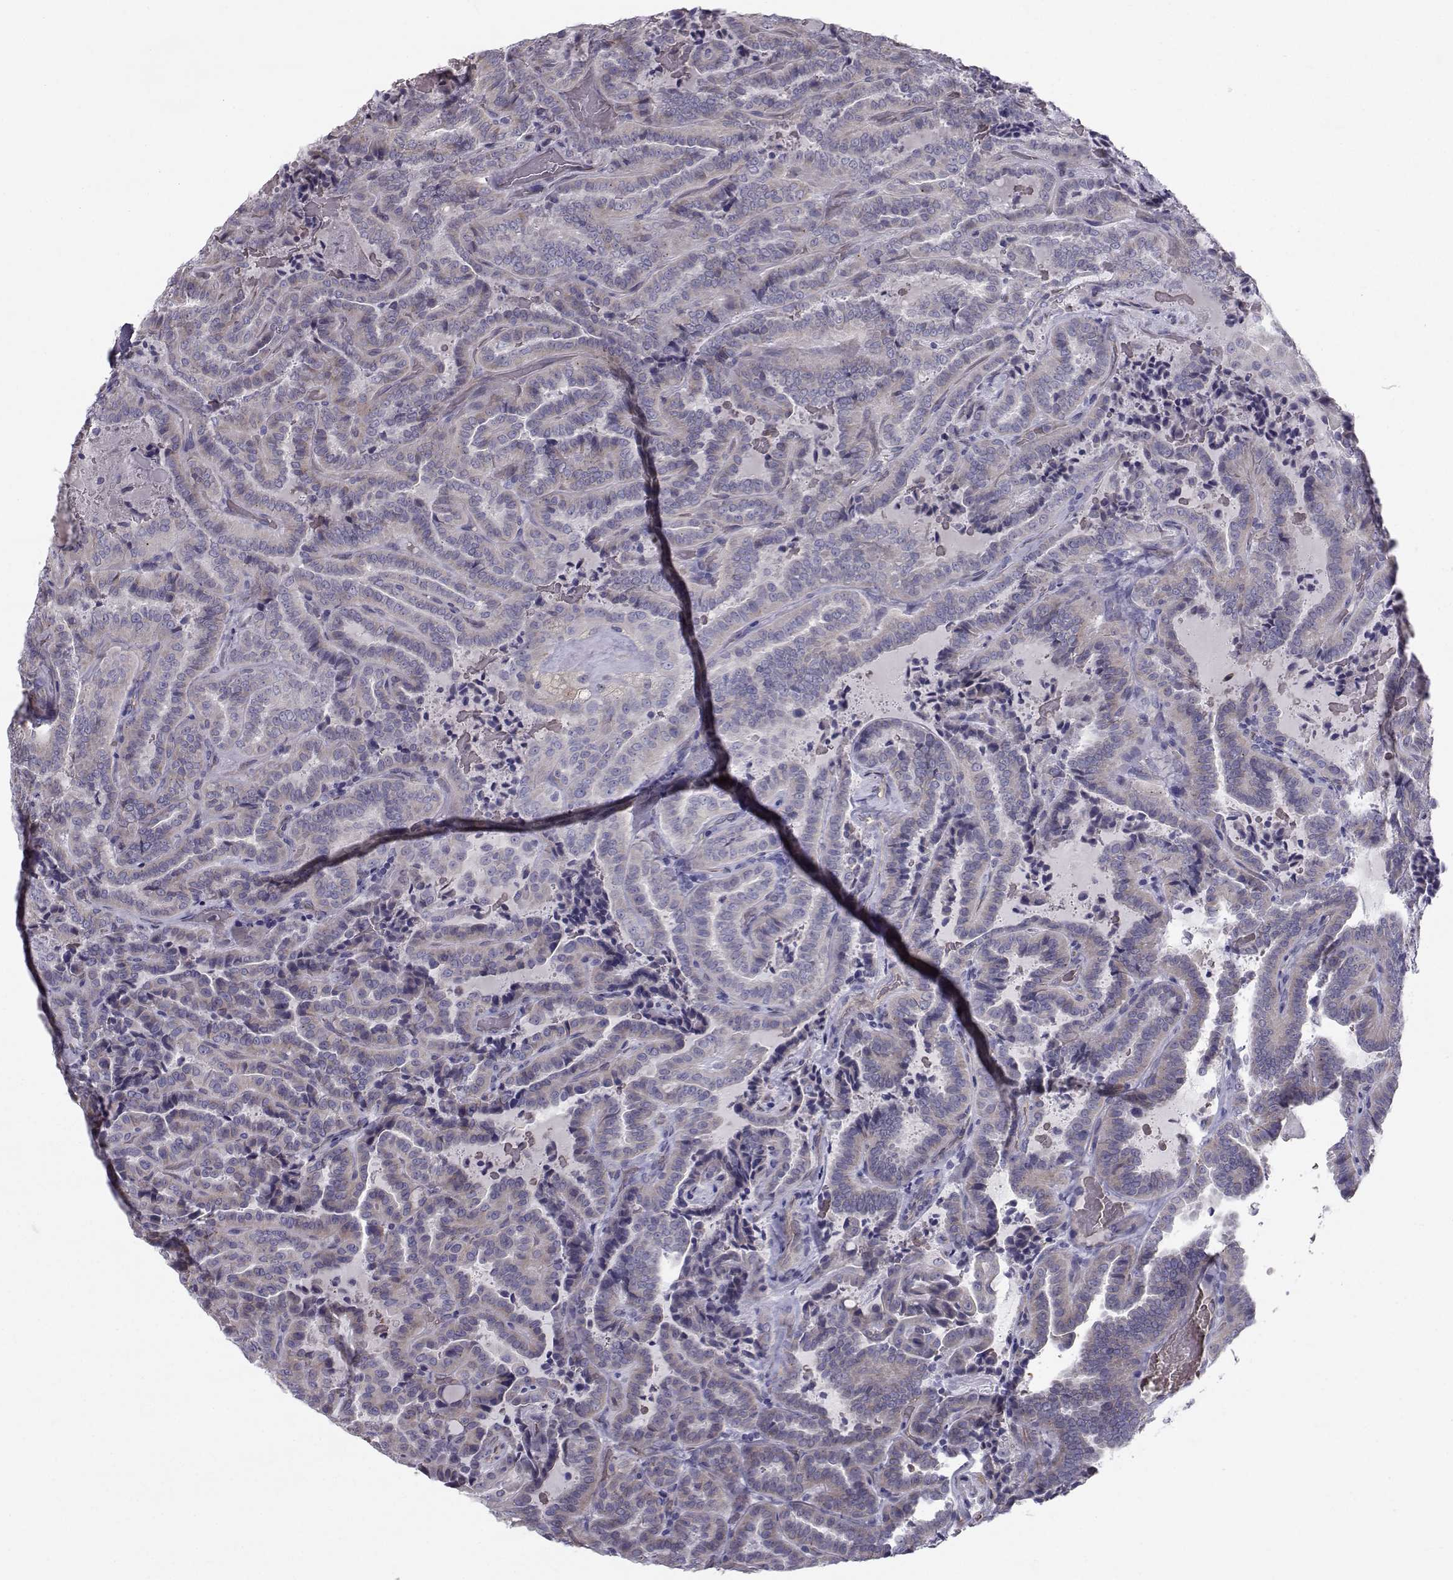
{"staining": {"intensity": "weak", "quantity": "<25%", "location": "cytoplasmic/membranous"}, "tissue": "thyroid cancer", "cell_type": "Tumor cells", "image_type": "cancer", "snomed": [{"axis": "morphology", "description": "Papillary adenocarcinoma, NOS"}, {"axis": "topography", "description": "Thyroid gland"}], "caption": "Immunohistochemical staining of human thyroid cancer (papillary adenocarcinoma) exhibits no significant expression in tumor cells.", "gene": "QPCT", "patient": {"sex": "female", "age": 39}}